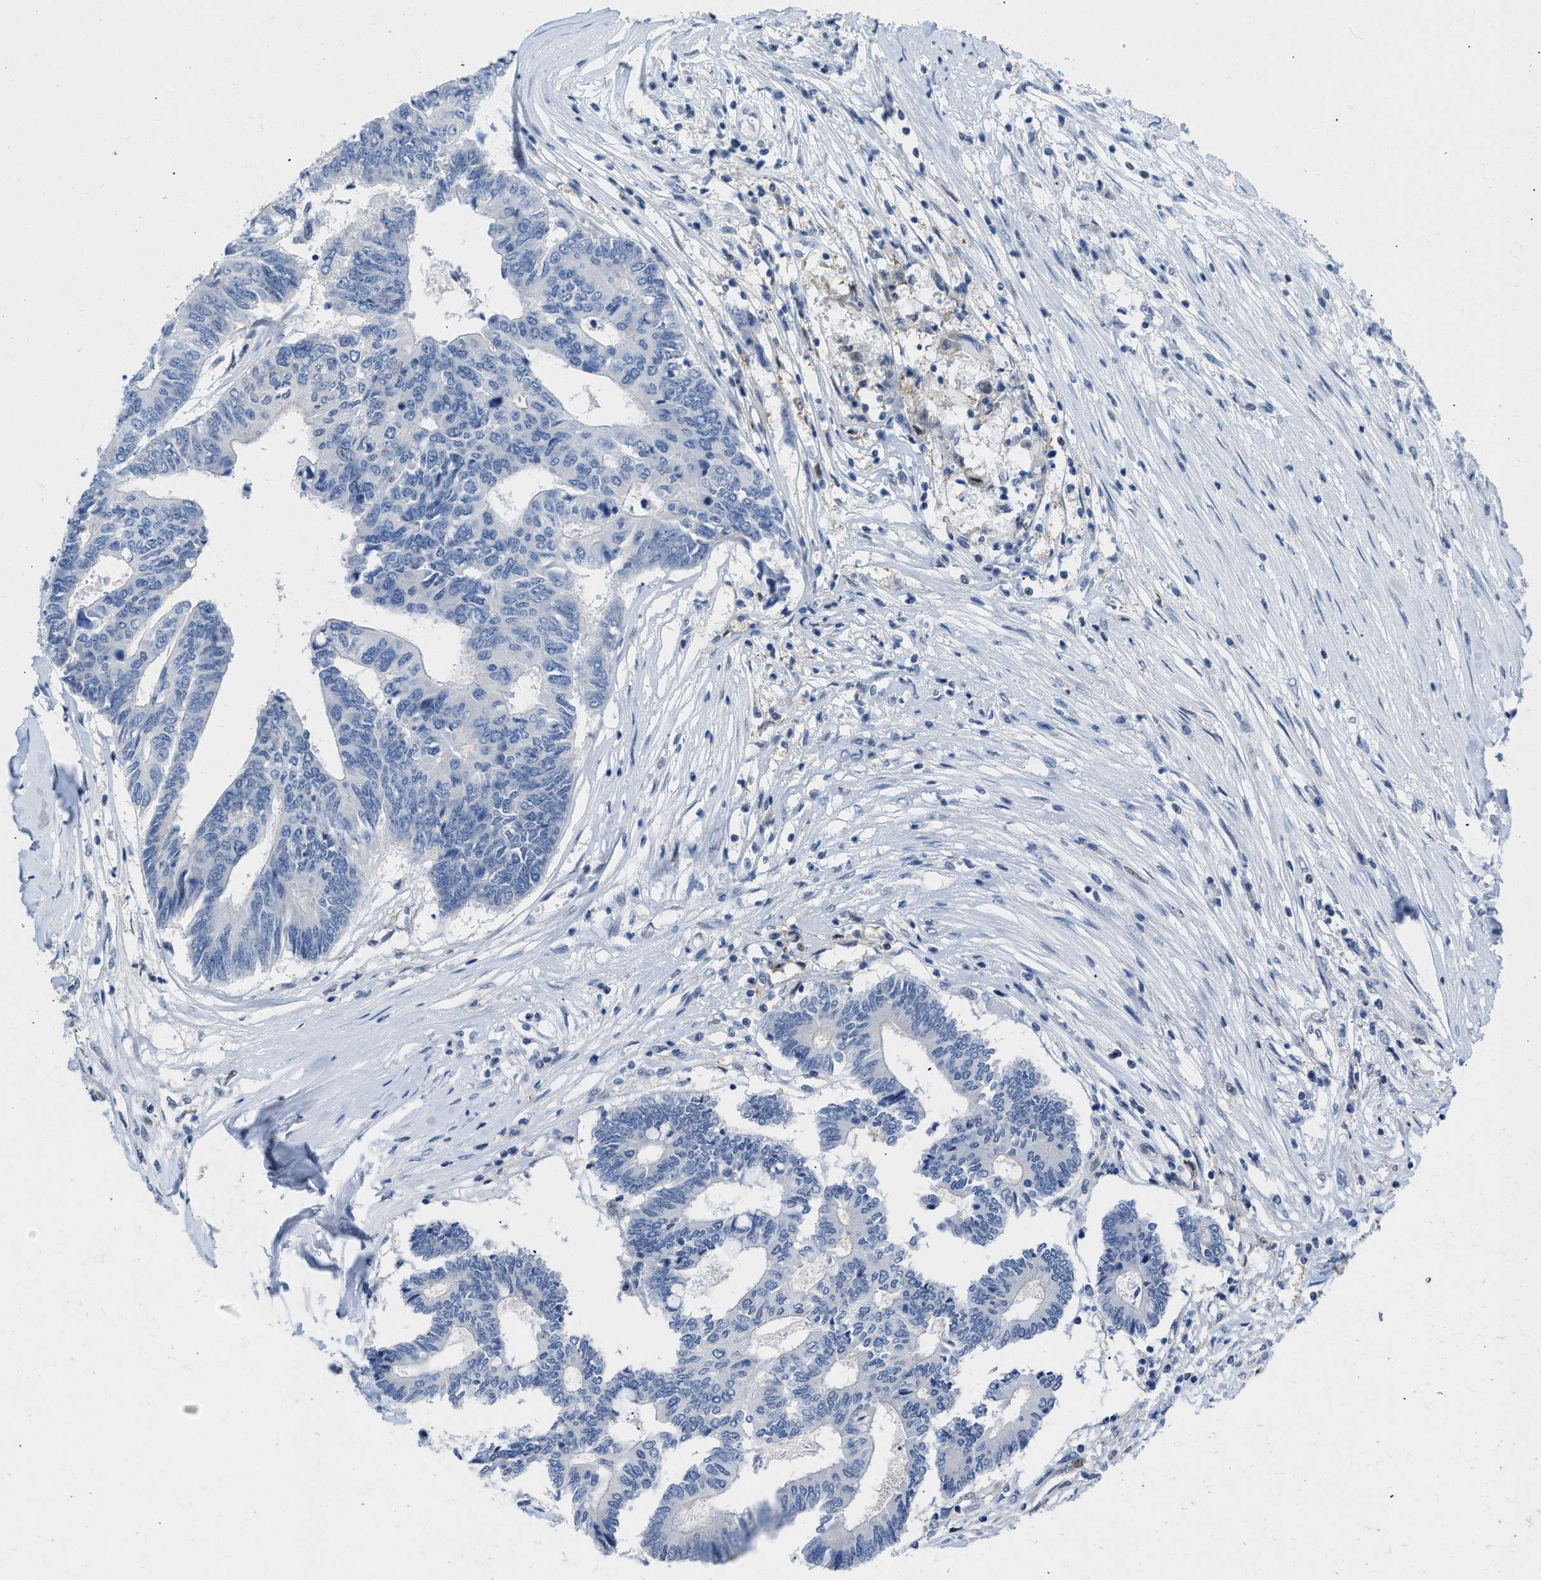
{"staining": {"intensity": "negative", "quantity": "none", "location": "none"}, "tissue": "colorectal cancer", "cell_type": "Tumor cells", "image_type": "cancer", "snomed": [{"axis": "morphology", "description": "Adenocarcinoma, NOS"}, {"axis": "topography", "description": "Rectum"}], "caption": "Protein analysis of colorectal cancer reveals no significant staining in tumor cells.", "gene": "BOLL", "patient": {"sex": "male", "age": 63}}